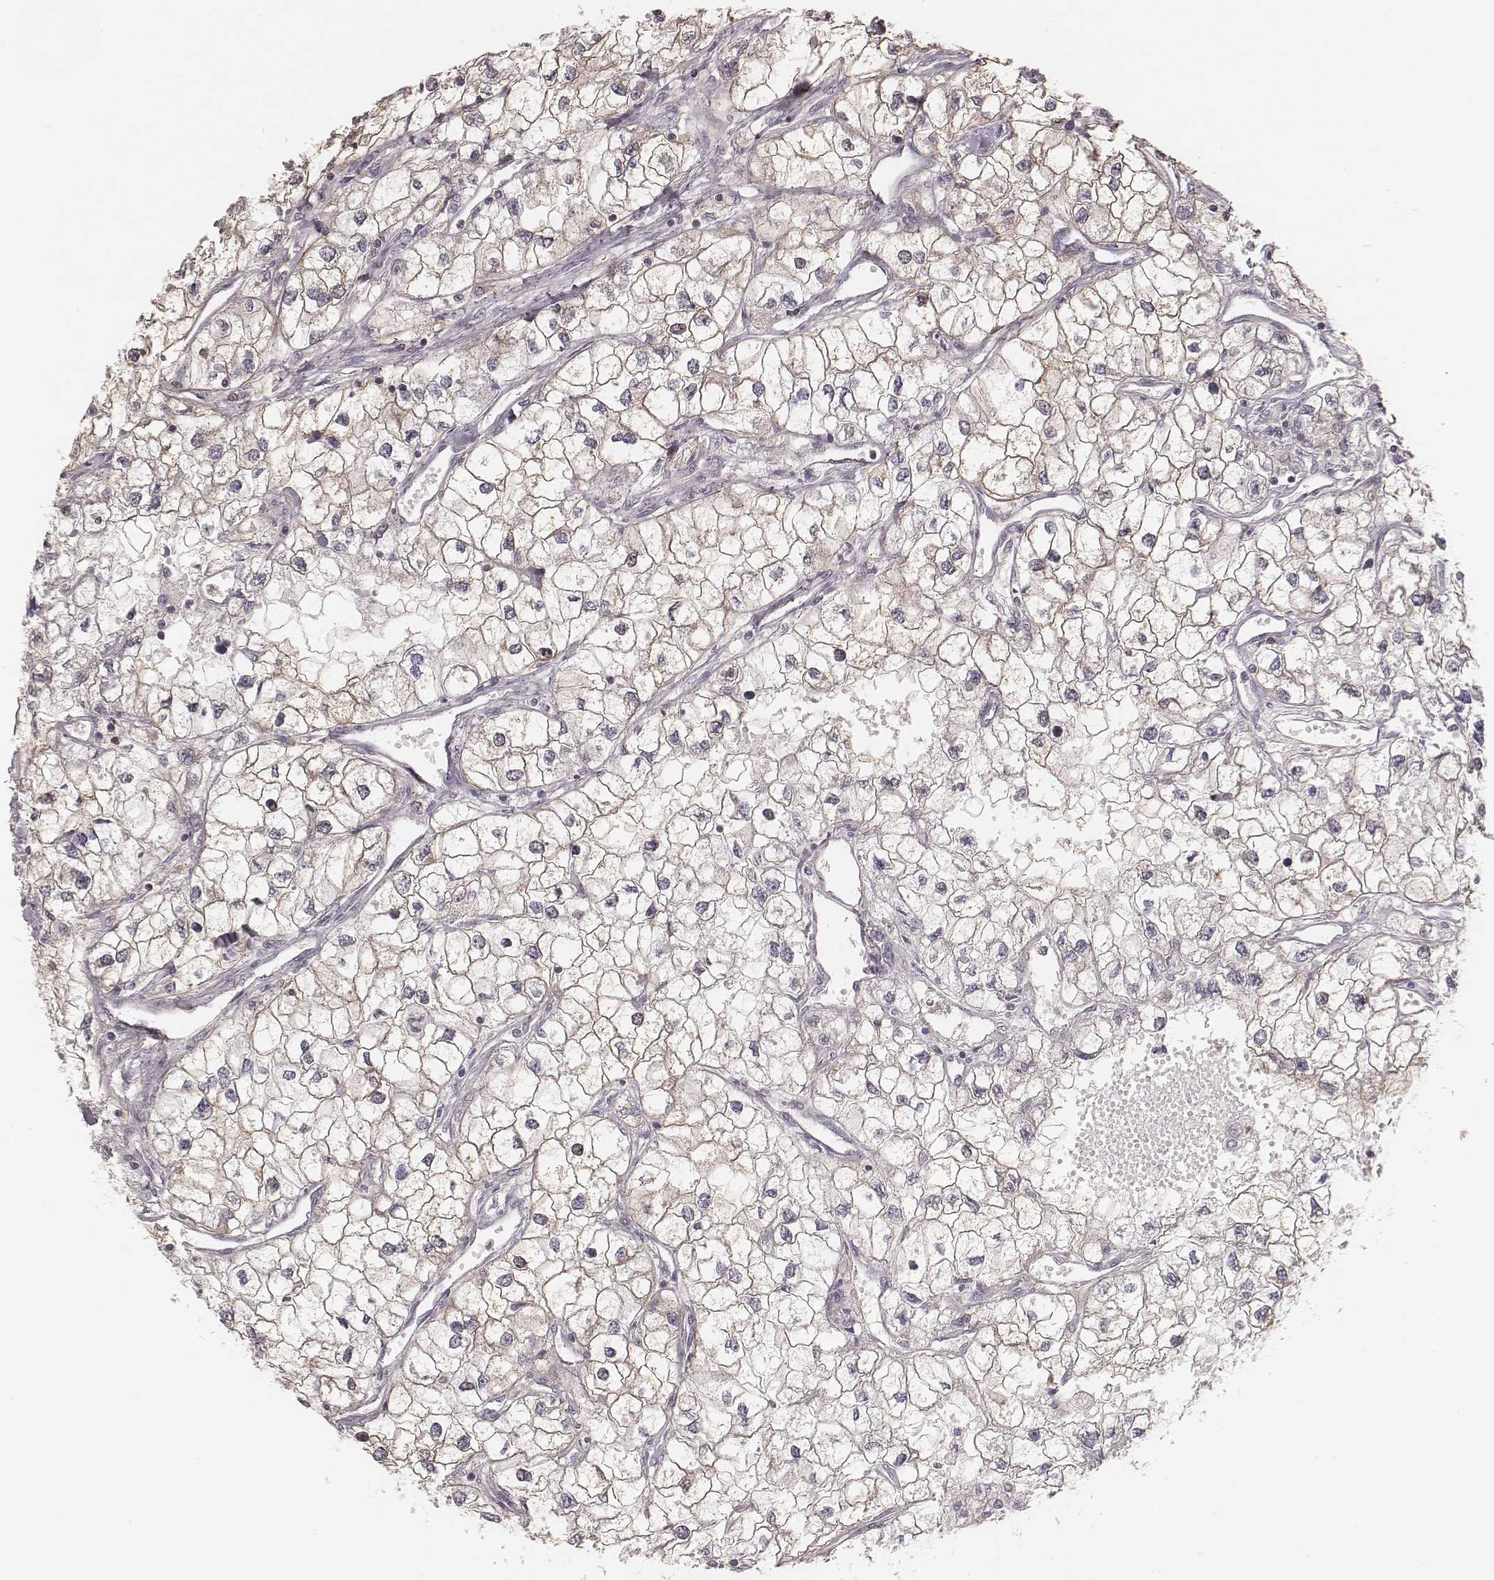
{"staining": {"intensity": "weak", "quantity": ">75%", "location": "cytoplasmic/membranous"}, "tissue": "renal cancer", "cell_type": "Tumor cells", "image_type": "cancer", "snomed": [{"axis": "morphology", "description": "Adenocarcinoma, NOS"}, {"axis": "topography", "description": "Kidney"}], "caption": "A brown stain labels weak cytoplasmic/membranous positivity of a protein in human renal cancer tumor cells. (brown staining indicates protein expression, while blue staining denotes nuclei).", "gene": "TDRD5", "patient": {"sex": "male", "age": 59}}